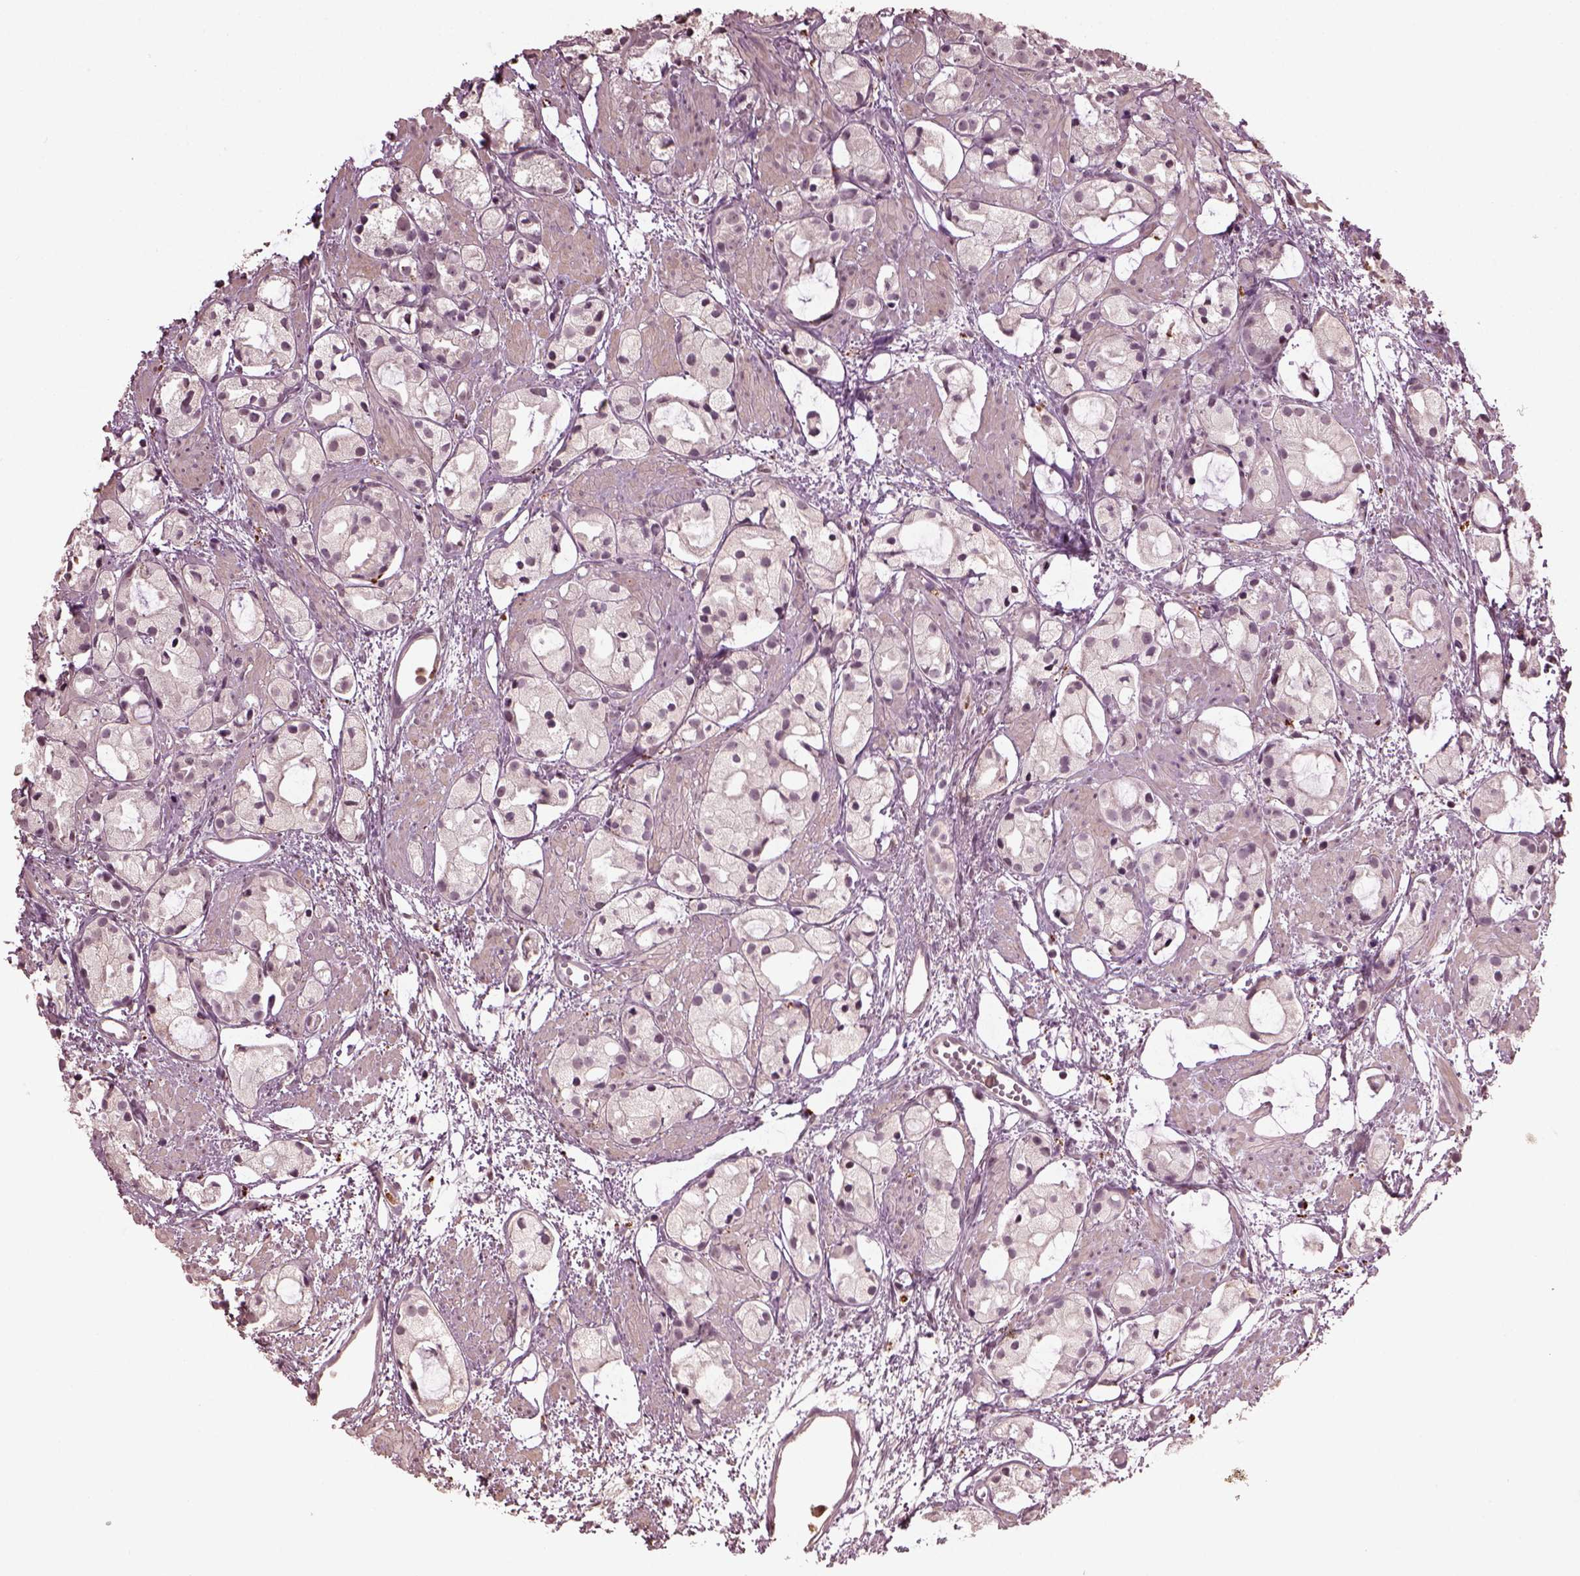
{"staining": {"intensity": "negative", "quantity": "none", "location": "none"}, "tissue": "prostate cancer", "cell_type": "Tumor cells", "image_type": "cancer", "snomed": [{"axis": "morphology", "description": "Adenocarcinoma, High grade"}, {"axis": "topography", "description": "Prostate"}], "caption": "Immunohistochemical staining of human prostate cancer (adenocarcinoma (high-grade)) demonstrates no significant positivity in tumor cells.", "gene": "RUFY3", "patient": {"sex": "male", "age": 85}}